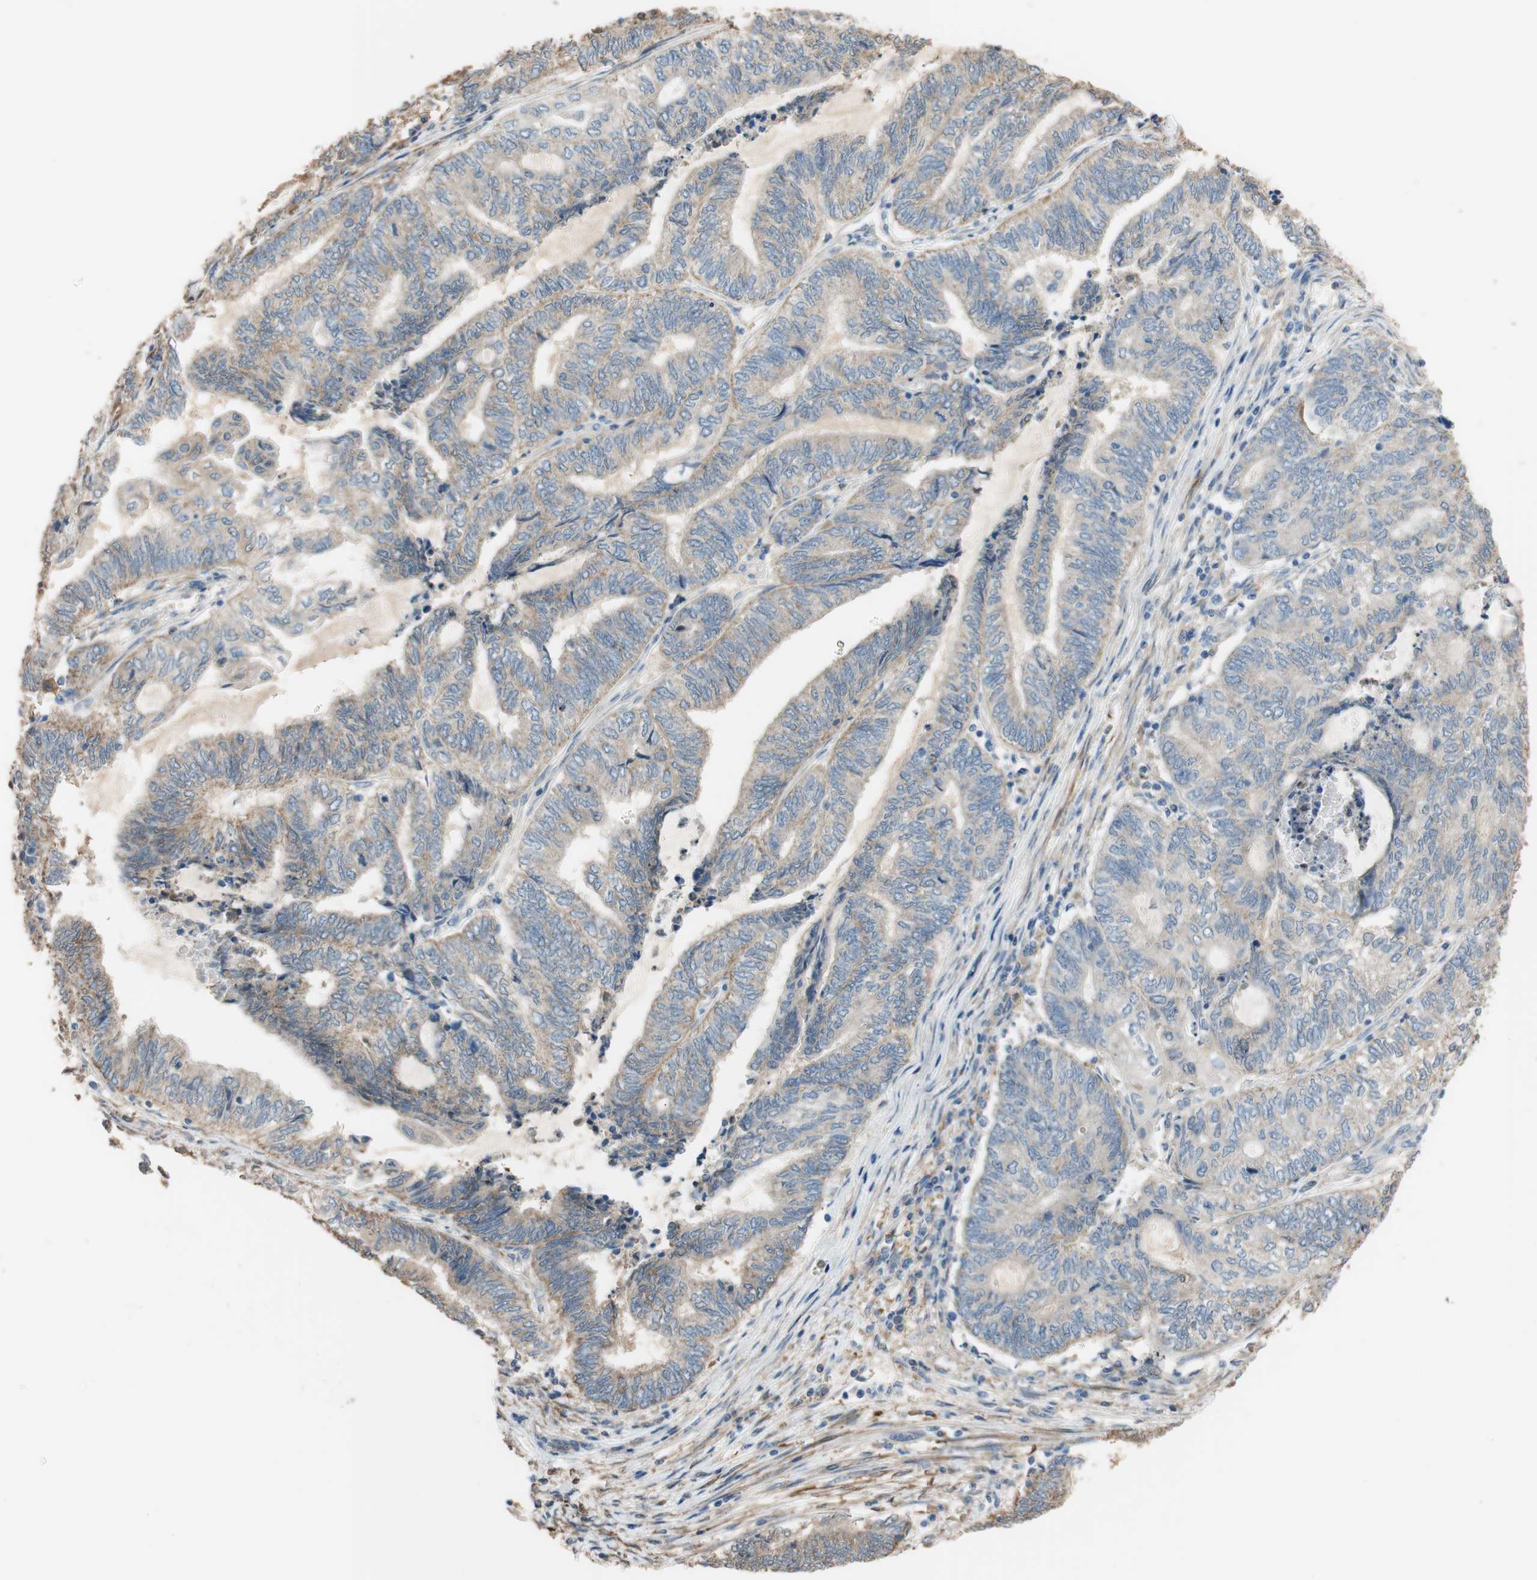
{"staining": {"intensity": "moderate", "quantity": ">75%", "location": "cytoplasmic/membranous"}, "tissue": "endometrial cancer", "cell_type": "Tumor cells", "image_type": "cancer", "snomed": [{"axis": "morphology", "description": "Adenocarcinoma, NOS"}, {"axis": "topography", "description": "Uterus"}, {"axis": "topography", "description": "Endometrium"}], "caption": "Endometrial cancer stained with DAB immunohistochemistry (IHC) displays medium levels of moderate cytoplasmic/membranous positivity in approximately >75% of tumor cells. (Stains: DAB in brown, nuclei in blue, Microscopy: brightfield microscopy at high magnification).", "gene": "ALDH1A2", "patient": {"sex": "female", "age": 70}}